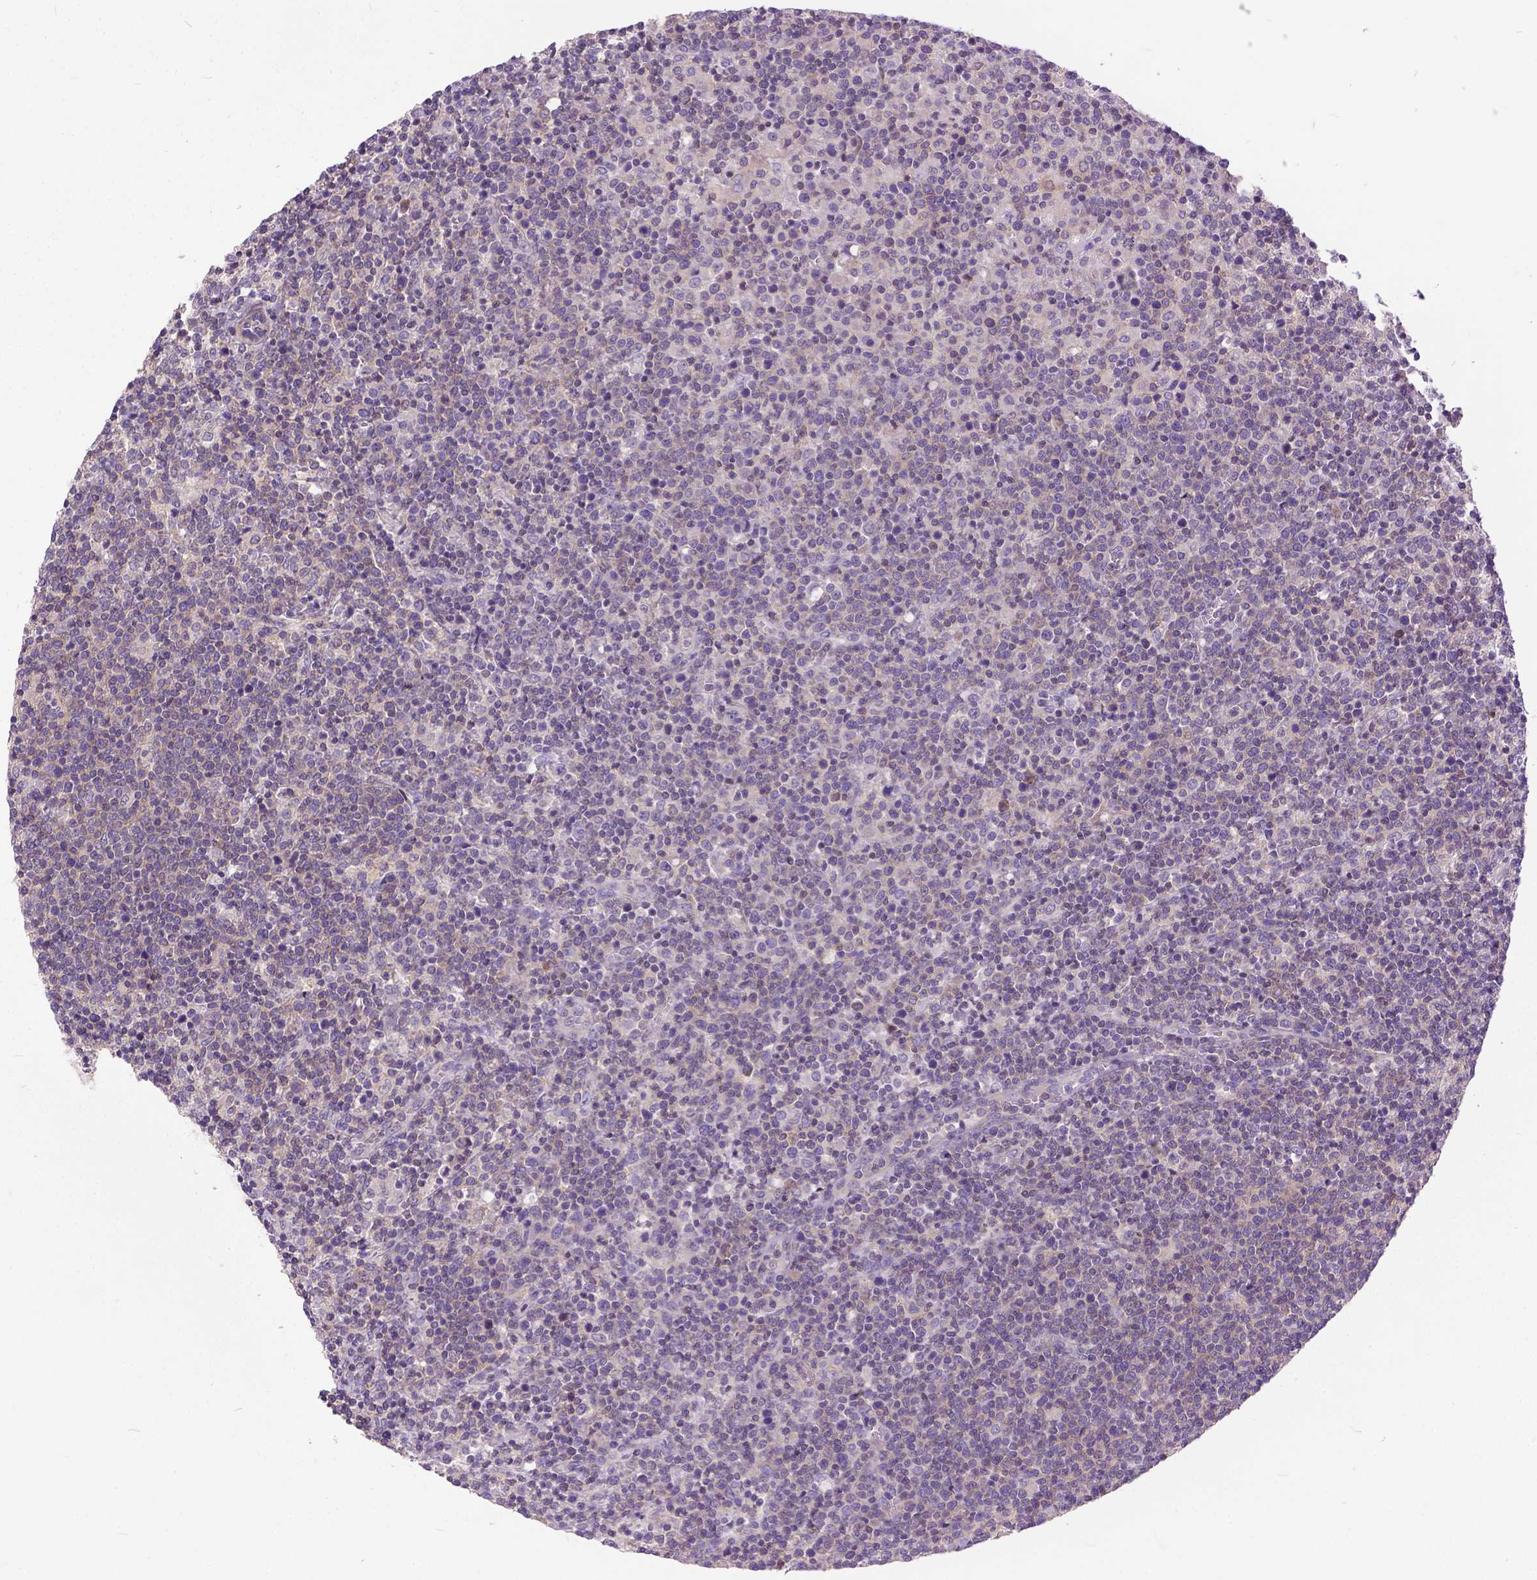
{"staining": {"intensity": "weak", "quantity": "<25%", "location": "cytoplasmic/membranous"}, "tissue": "lymphoma", "cell_type": "Tumor cells", "image_type": "cancer", "snomed": [{"axis": "morphology", "description": "Malignant lymphoma, non-Hodgkin's type, High grade"}, {"axis": "topography", "description": "Lymph node"}], "caption": "Tumor cells show no significant protein staining in lymphoma.", "gene": "BANF2", "patient": {"sex": "male", "age": 61}}